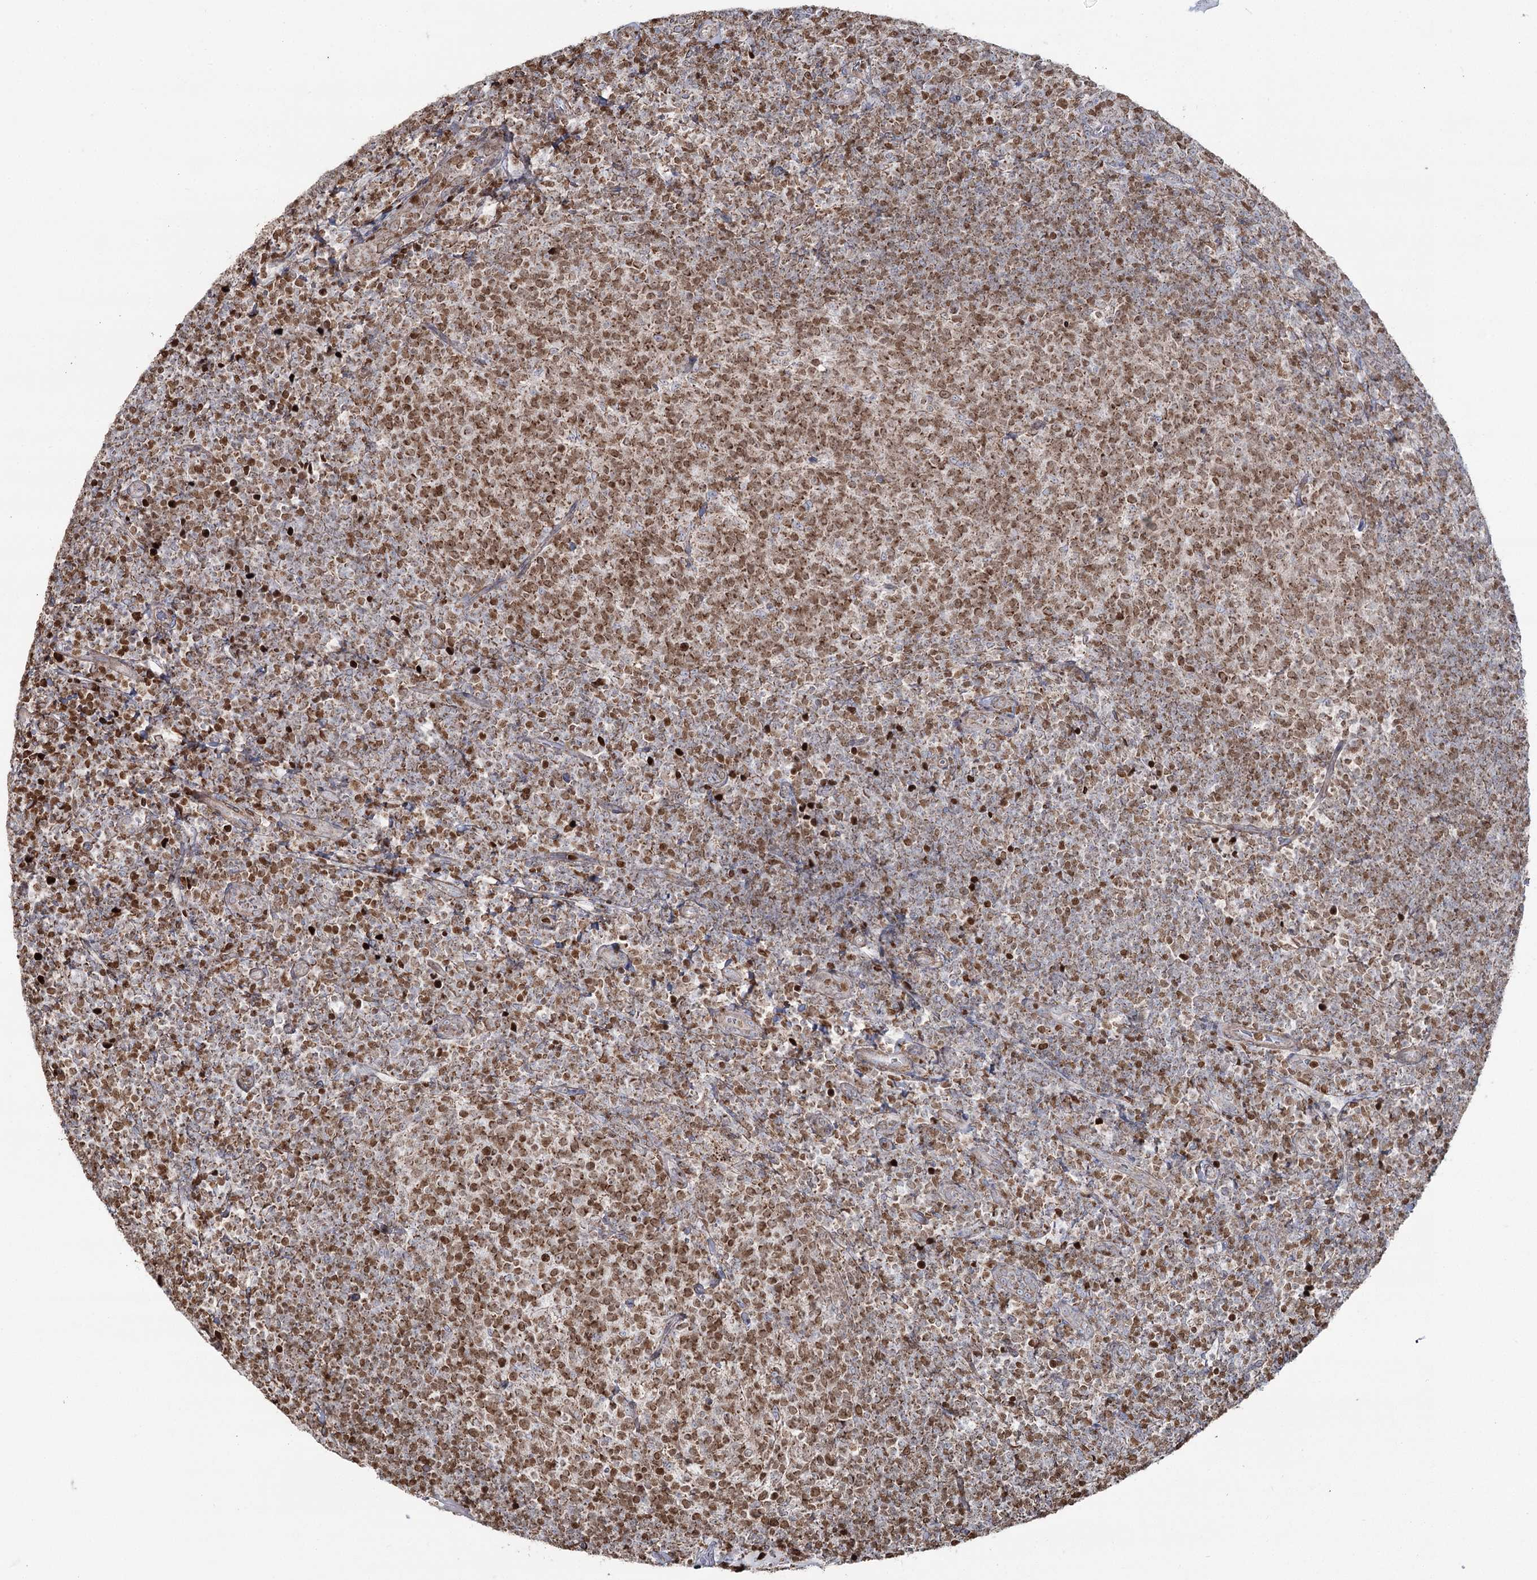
{"staining": {"intensity": "moderate", "quantity": ">75%", "location": "nuclear"}, "tissue": "tonsil", "cell_type": "Germinal center cells", "image_type": "normal", "snomed": [{"axis": "morphology", "description": "Normal tissue, NOS"}, {"axis": "topography", "description": "Tonsil"}], "caption": "Immunohistochemical staining of normal tonsil demonstrates >75% levels of moderate nuclear protein positivity in about >75% of germinal center cells. (Stains: DAB (3,3'-diaminobenzidine) in brown, nuclei in blue, Microscopy: brightfield microscopy at high magnification).", "gene": "PDHX", "patient": {"sex": "female", "age": 10}}